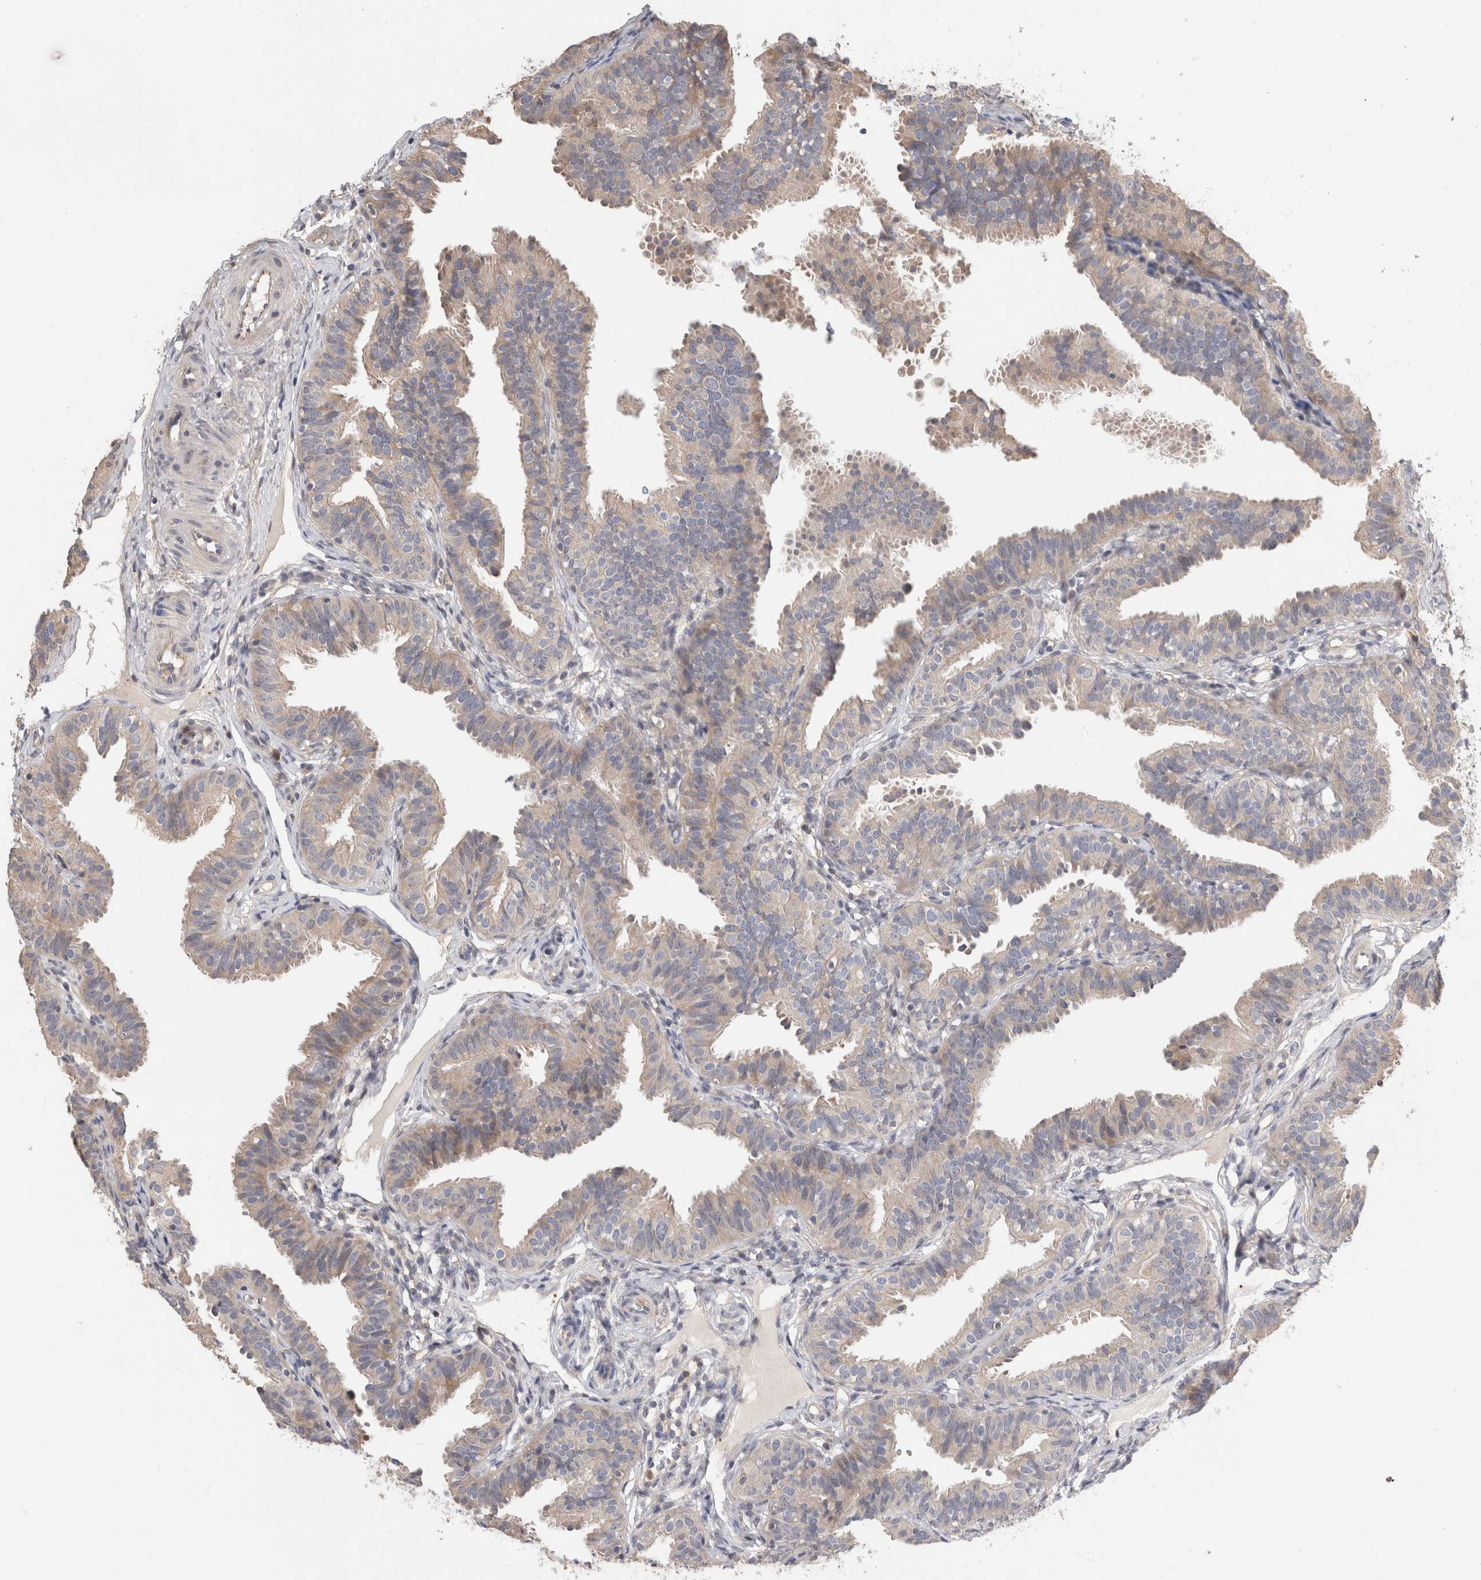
{"staining": {"intensity": "weak", "quantity": "25%-75%", "location": "cytoplasmic/membranous"}, "tissue": "fallopian tube", "cell_type": "Glandular cells", "image_type": "normal", "snomed": [{"axis": "morphology", "description": "Normal tissue, NOS"}, {"axis": "topography", "description": "Fallopian tube"}], "caption": "Fallopian tube stained with immunohistochemistry demonstrates weak cytoplasmic/membranous positivity in about 25%-75% of glandular cells.", "gene": "PGM1", "patient": {"sex": "female", "age": 35}}